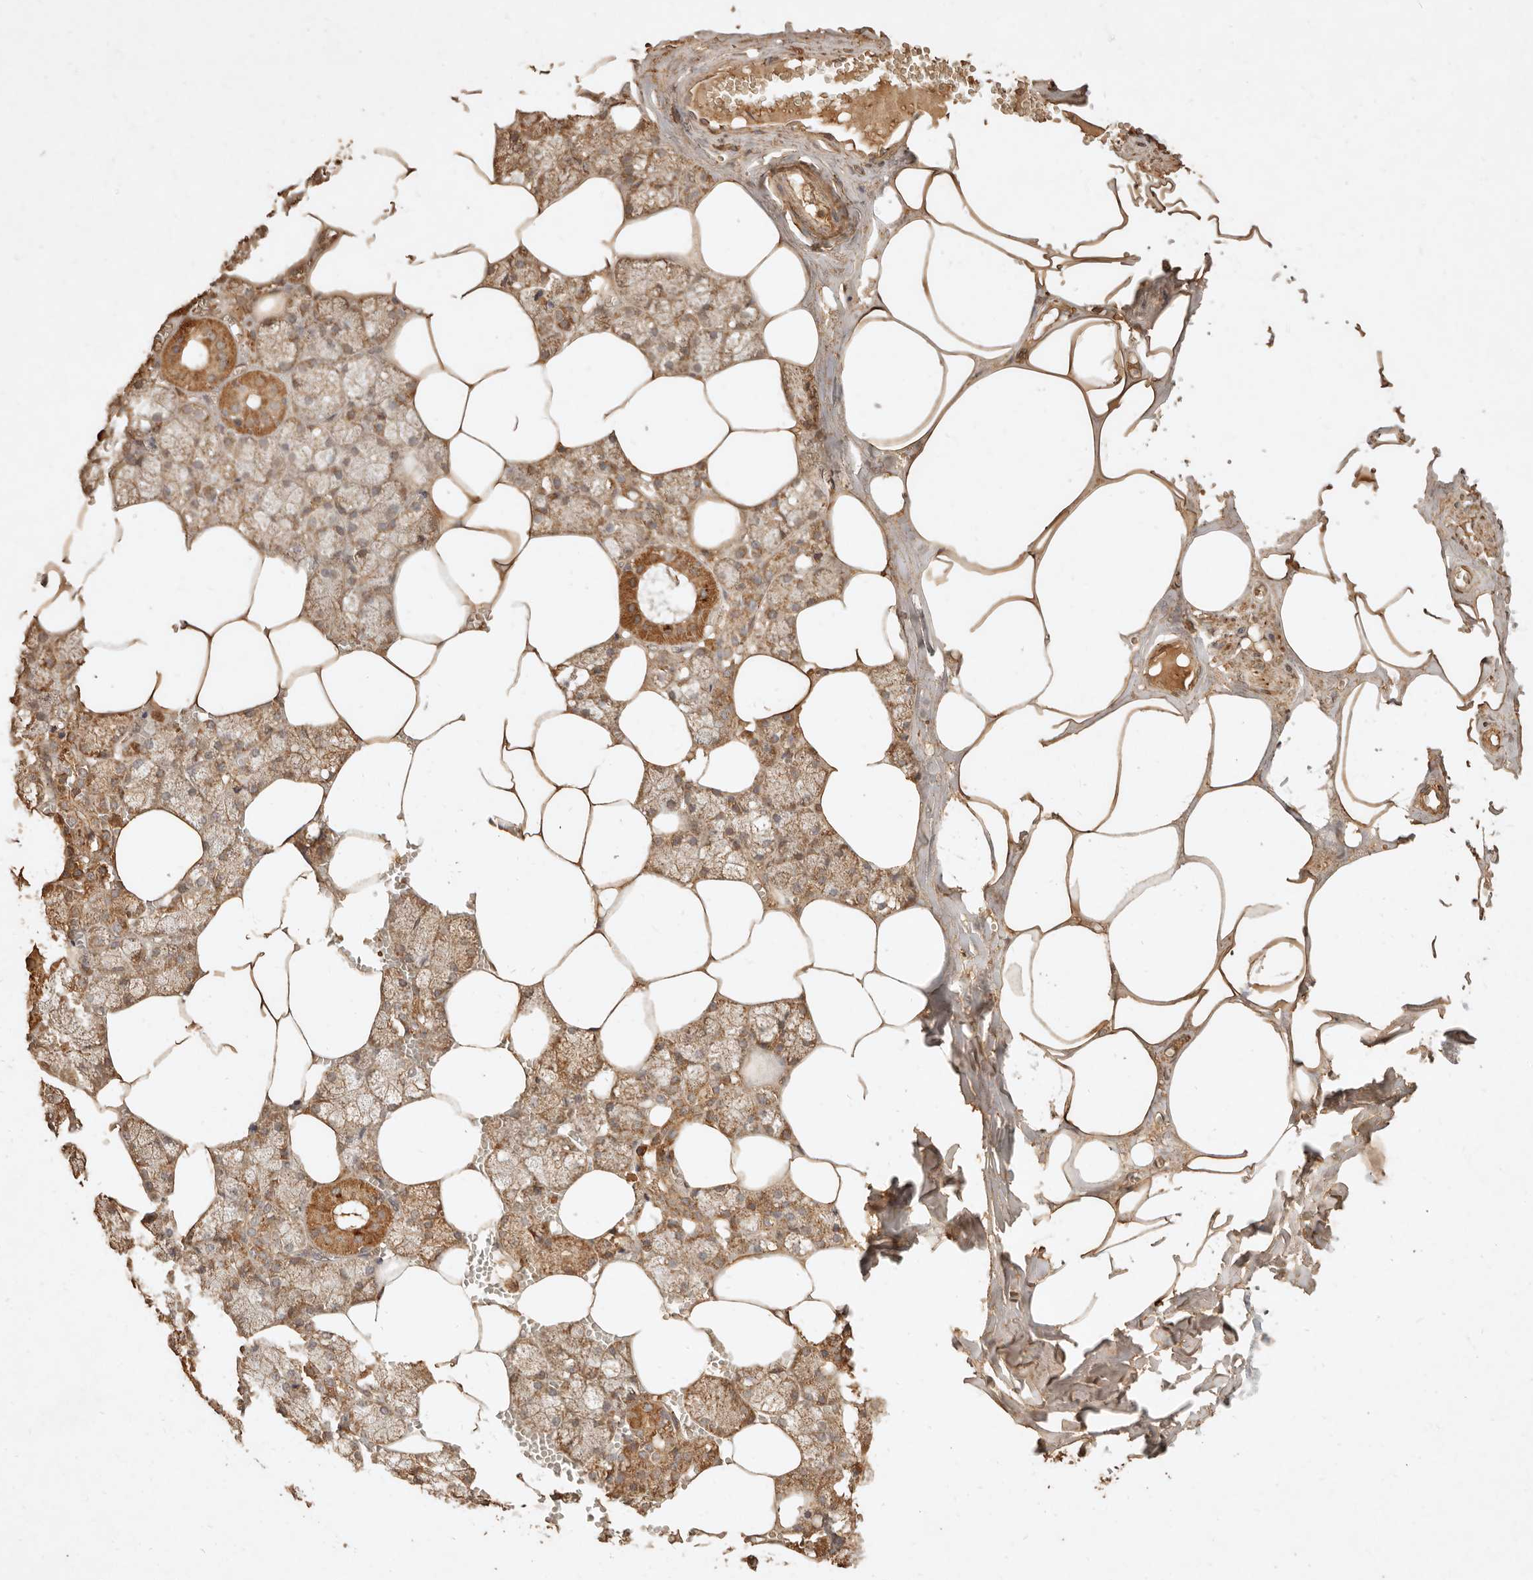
{"staining": {"intensity": "moderate", "quantity": ">75%", "location": "cytoplasmic/membranous"}, "tissue": "salivary gland", "cell_type": "Glandular cells", "image_type": "normal", "snomed": [{"axis": "morphology", "description": "Normal tissue, NOS"}, {"axis": "topography", "description": "Salivary gland"}], "caption": "Protein analysis of benign salivary gland reveals moderate cytoplasmic/membranous positivity in about >75% of glandular cells.", "gene": "FAM180B", "patient": {"sex": "male", "age": 62}}